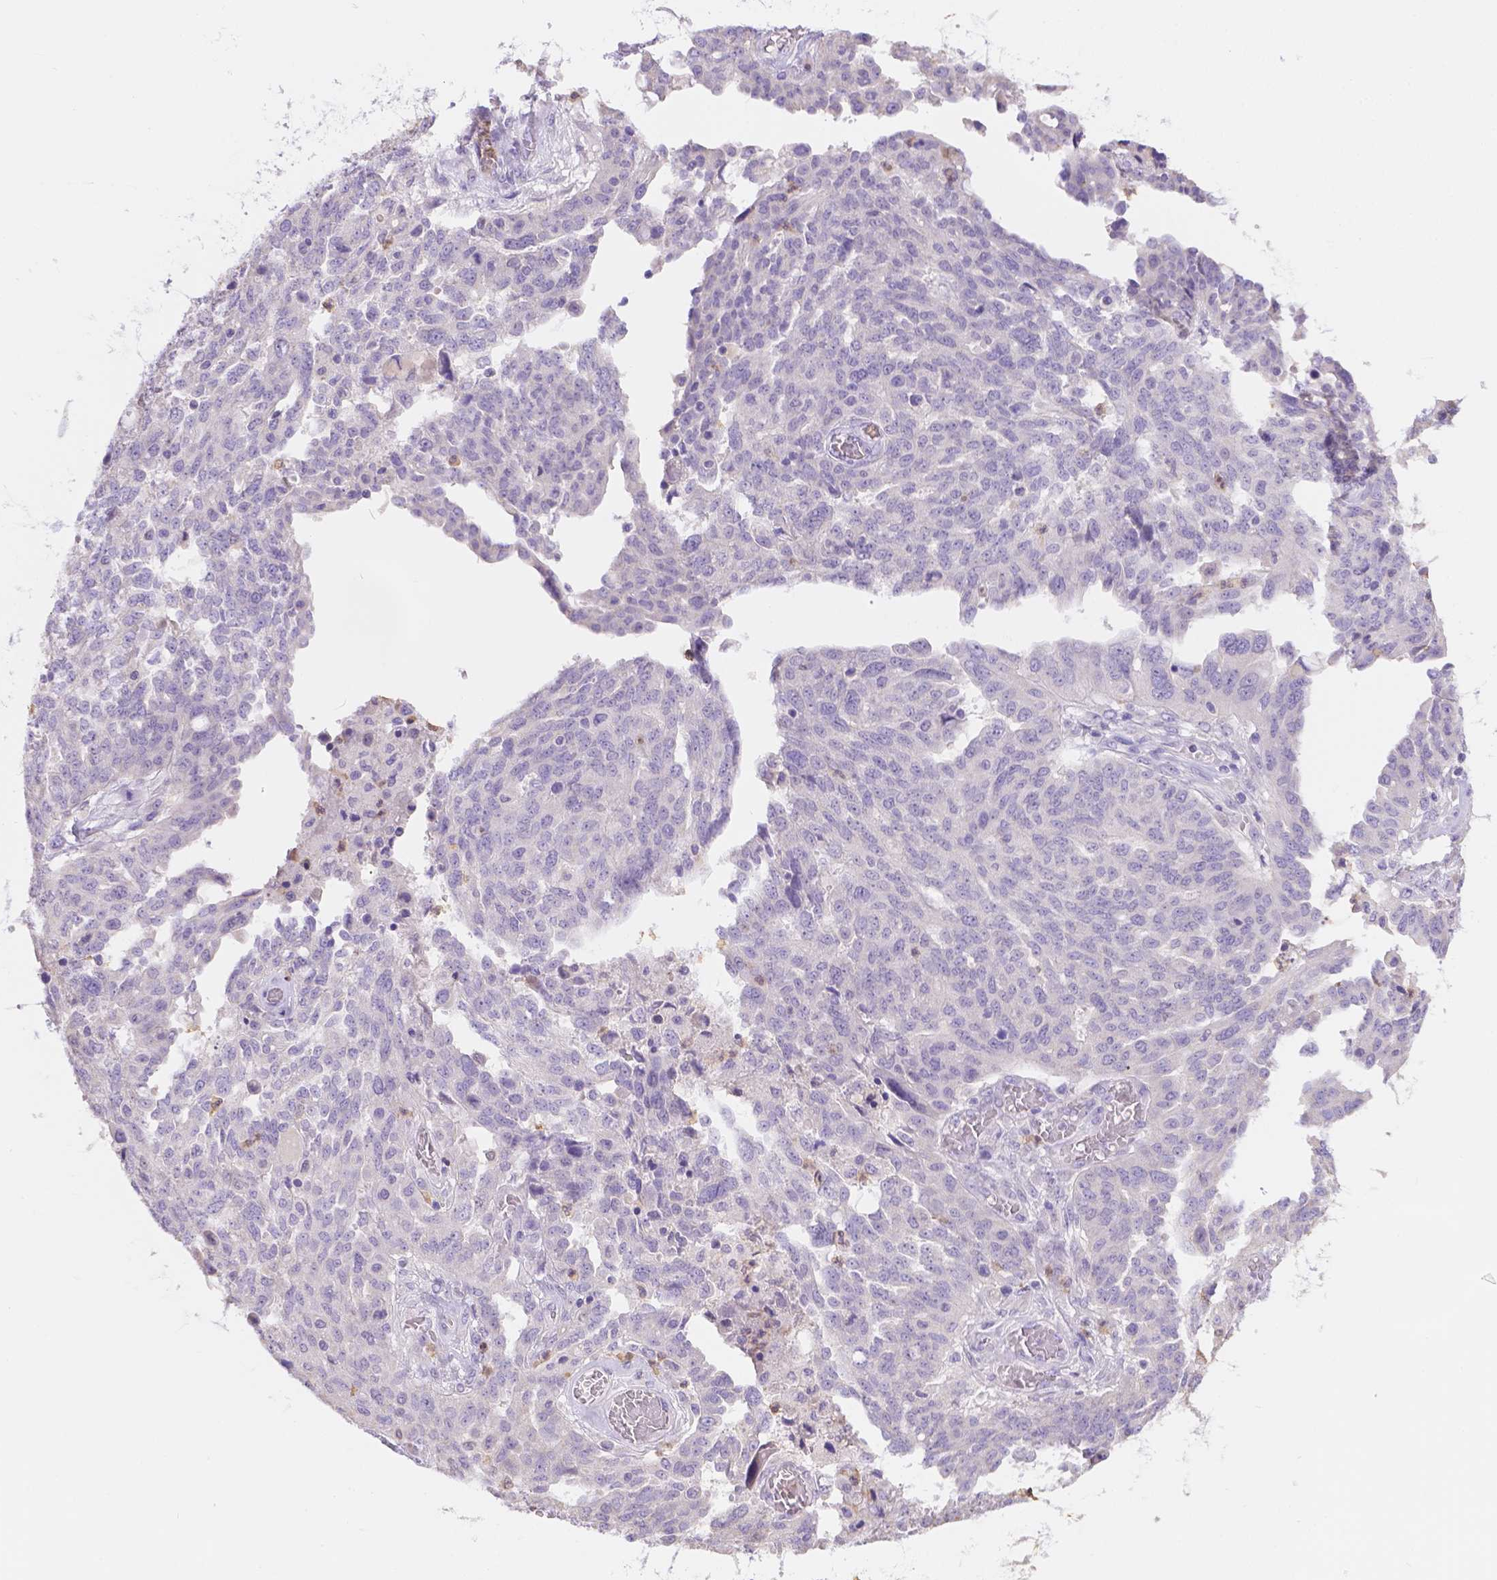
{"staining": {"intensity": "negative", "quantity": "none", "location": "none"}, "tissue": "ovarian cancer", "cell_type": "Tumor cells", "image_type": "cancer", "snomed": [{"axis": "morphology", "description": "Cystadenocarcinoma, serous, NOS"}, {"axis": "topography", "description": "Ovary"}], "caption": "A histopathology image of human ovarian cancer is negative for staining in tumor cells.", "gene": "NXPE2", "patient": {"sex": "female", "age": 67}}